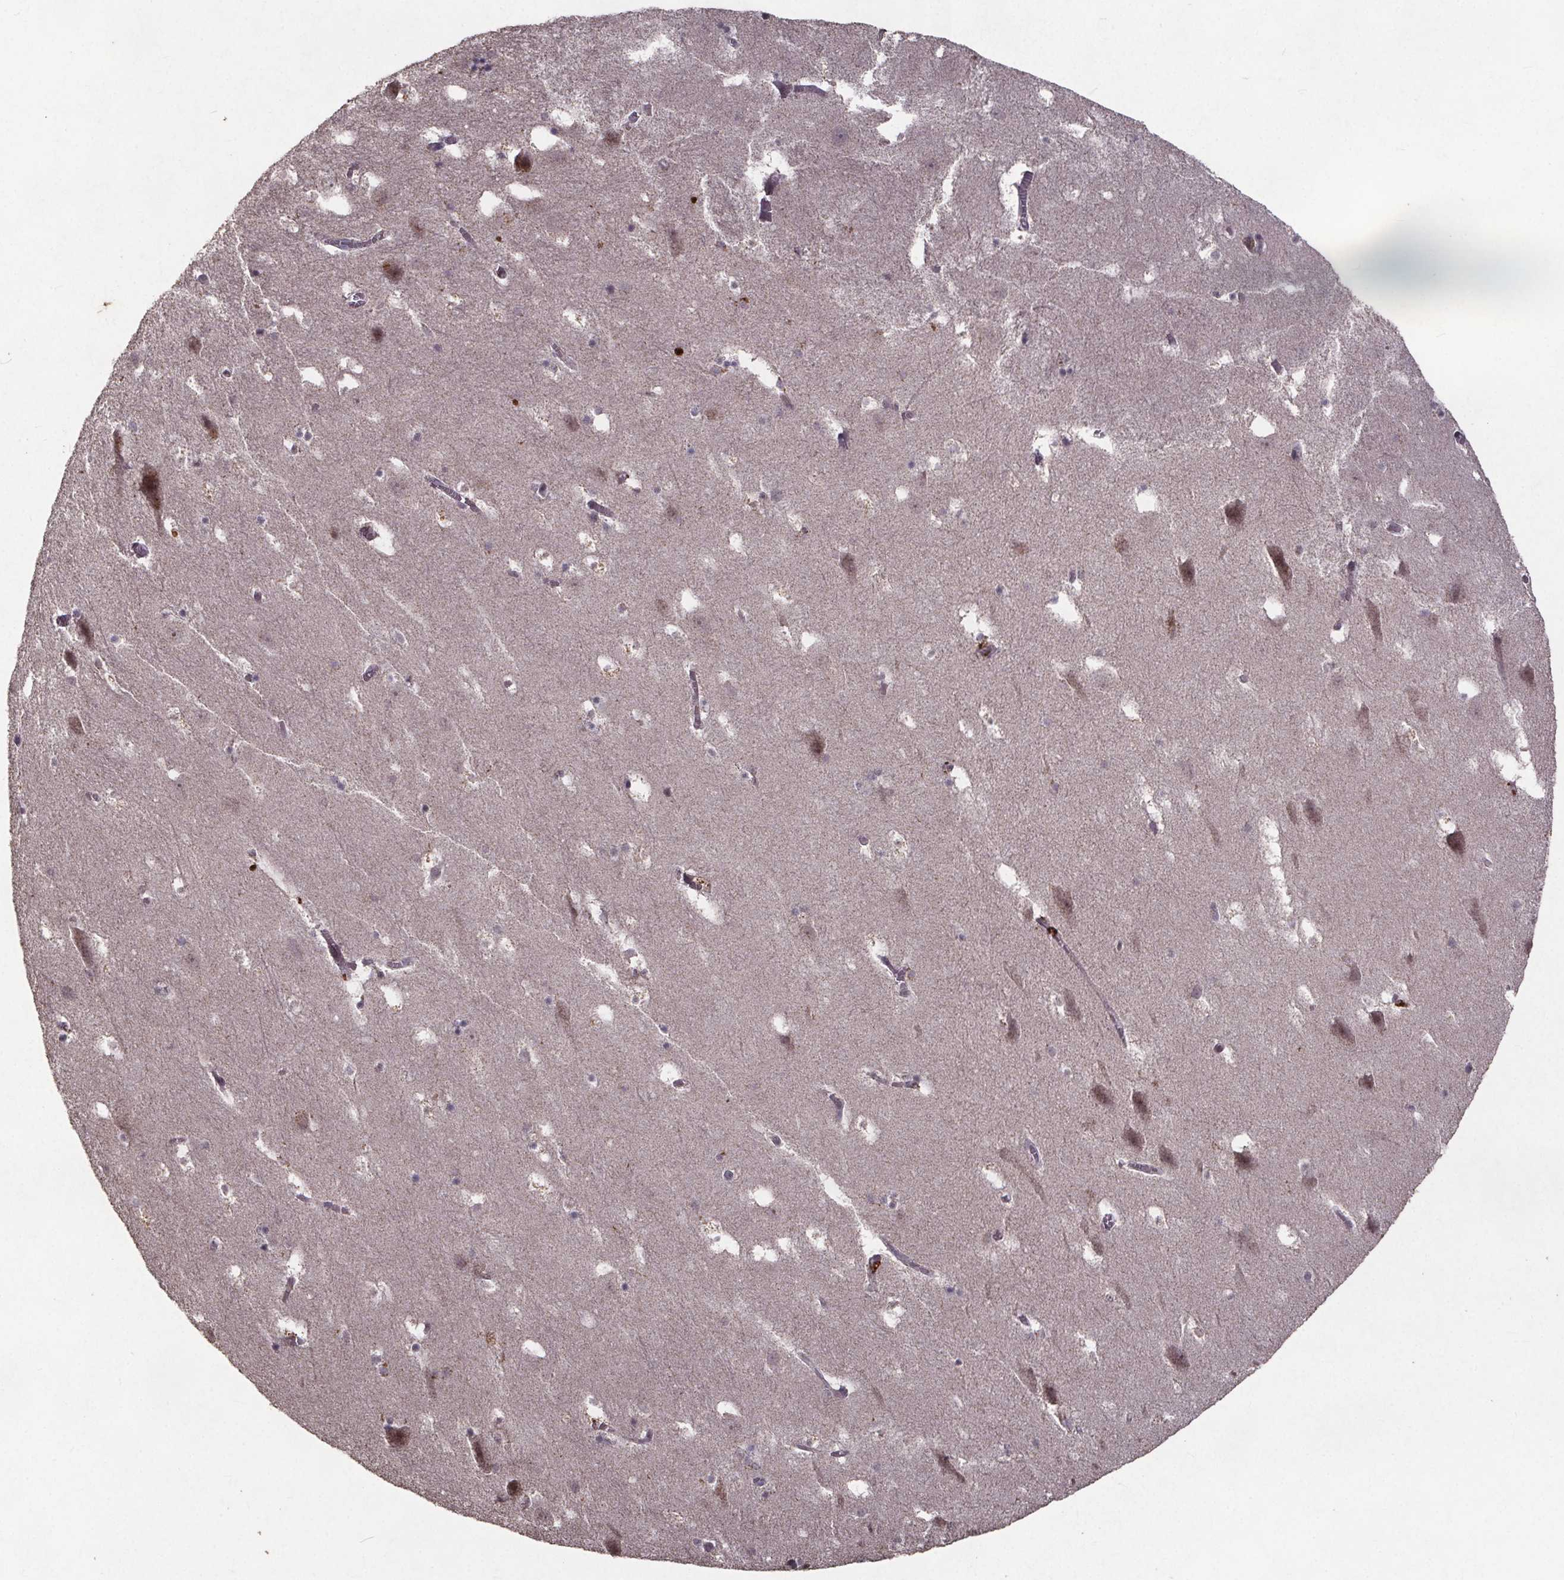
{"staining": {"intensity": "negative", "quantity": "none", "location": "none"}, "tissue": "hippocampus", "cell_type": "Glial cells", "image_type": "normal", "snomed": [{"axis": "morphology", "description": "Normal tissue, NOS"}, {"axis": "topography", "description": "Hippocampus"}], "caption": "Immunohistochemistry image of unremarkable hippocampus: hippocampus stained with DAB reveals no significant protein expression in glial cells. (DAB immunohistochemistry (IHC) visualized using brightfield microscopy, high magnification).", "gene": "GPX3", "patient": {"sex": "male", "age": 45}}